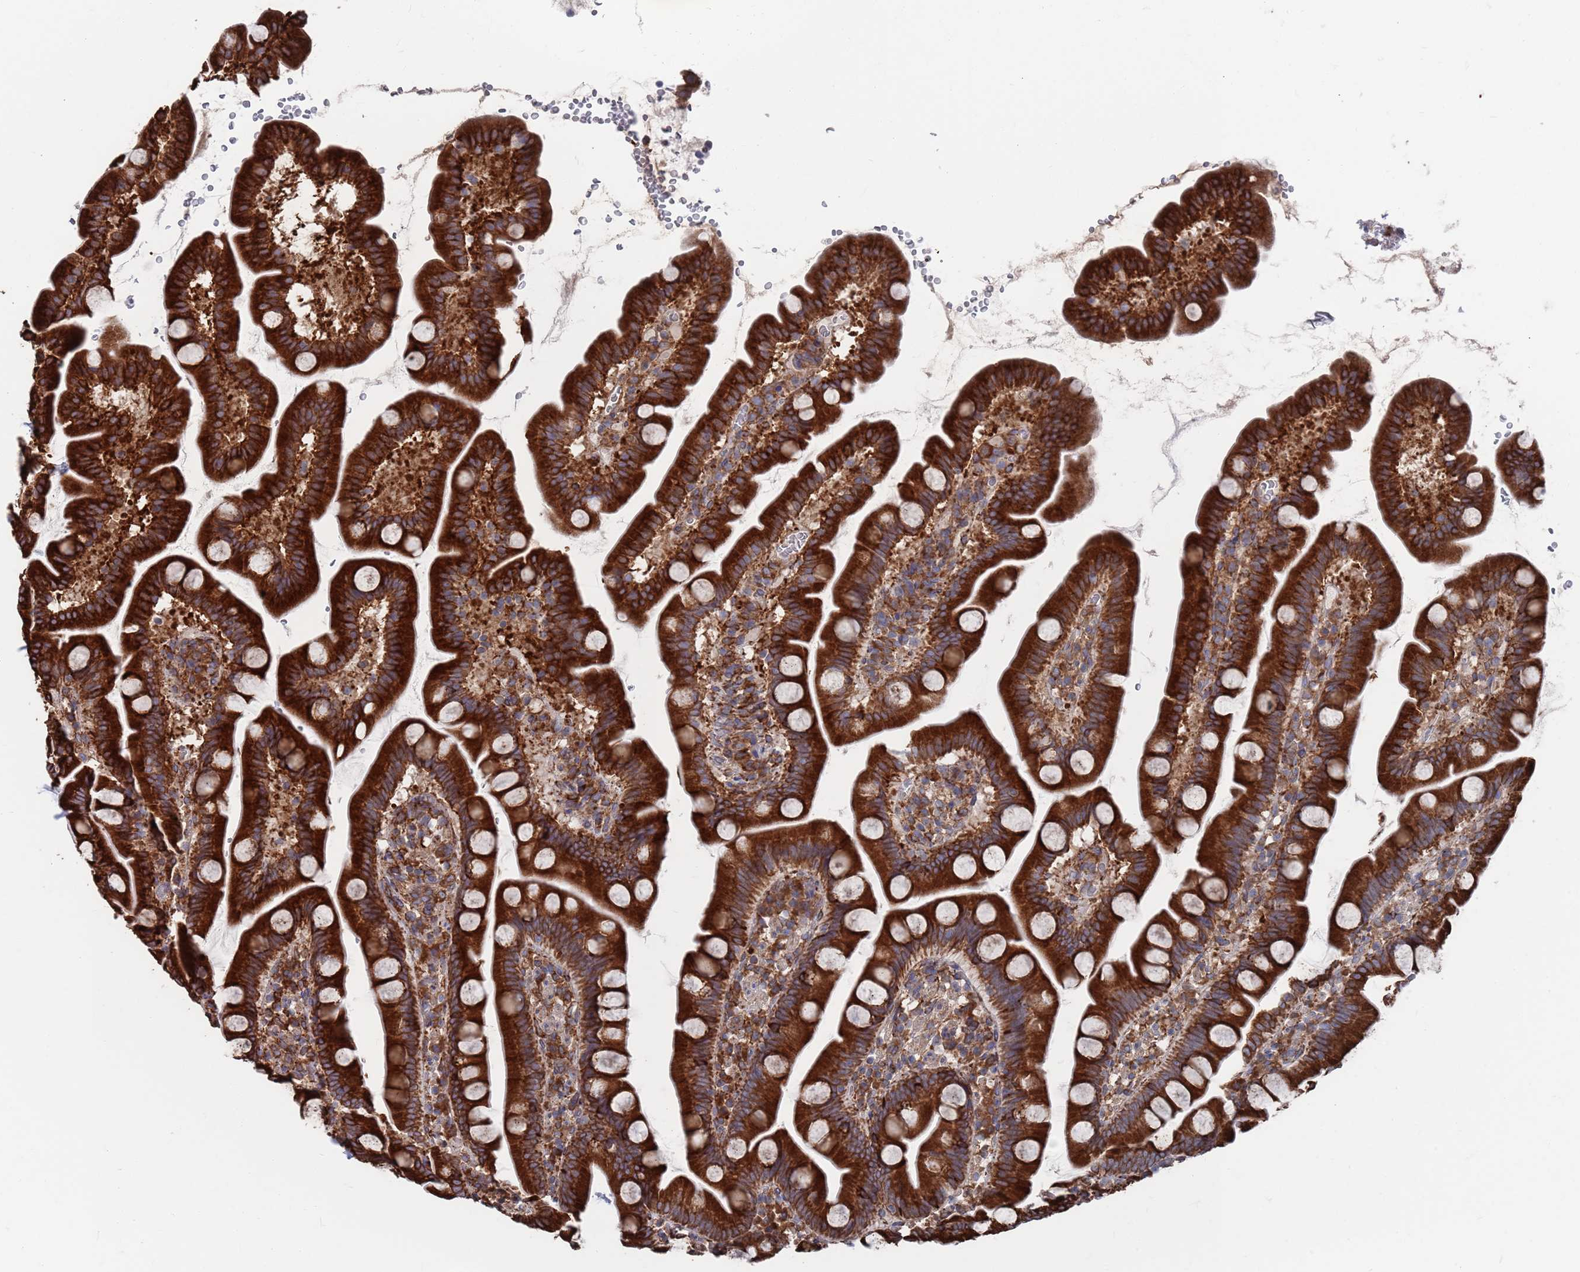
{"staining": {"intensity": "strong", "quantity": ">75%", "location": "cytoplasmic/membranous"}, "tissue": "small intestine", "cell_type": "Glandular cells", "image_type": "normal", "snomed": [{"axis": "morphology", "description": "Normal tissue, NOS"}, {"axis": "topography", "description": "Small intestine"}], "caption": "A brown stain shows strong cytoplasmic/membranous staining of a protein in glandular cells of benign human small intestine. The staining is performed using DAB brown chromogen to label protein expression. The nuclei are counter-stained blue using hematoxylin.", "gene": "GID8", "patient": {"sex": "female", "age": 68}}